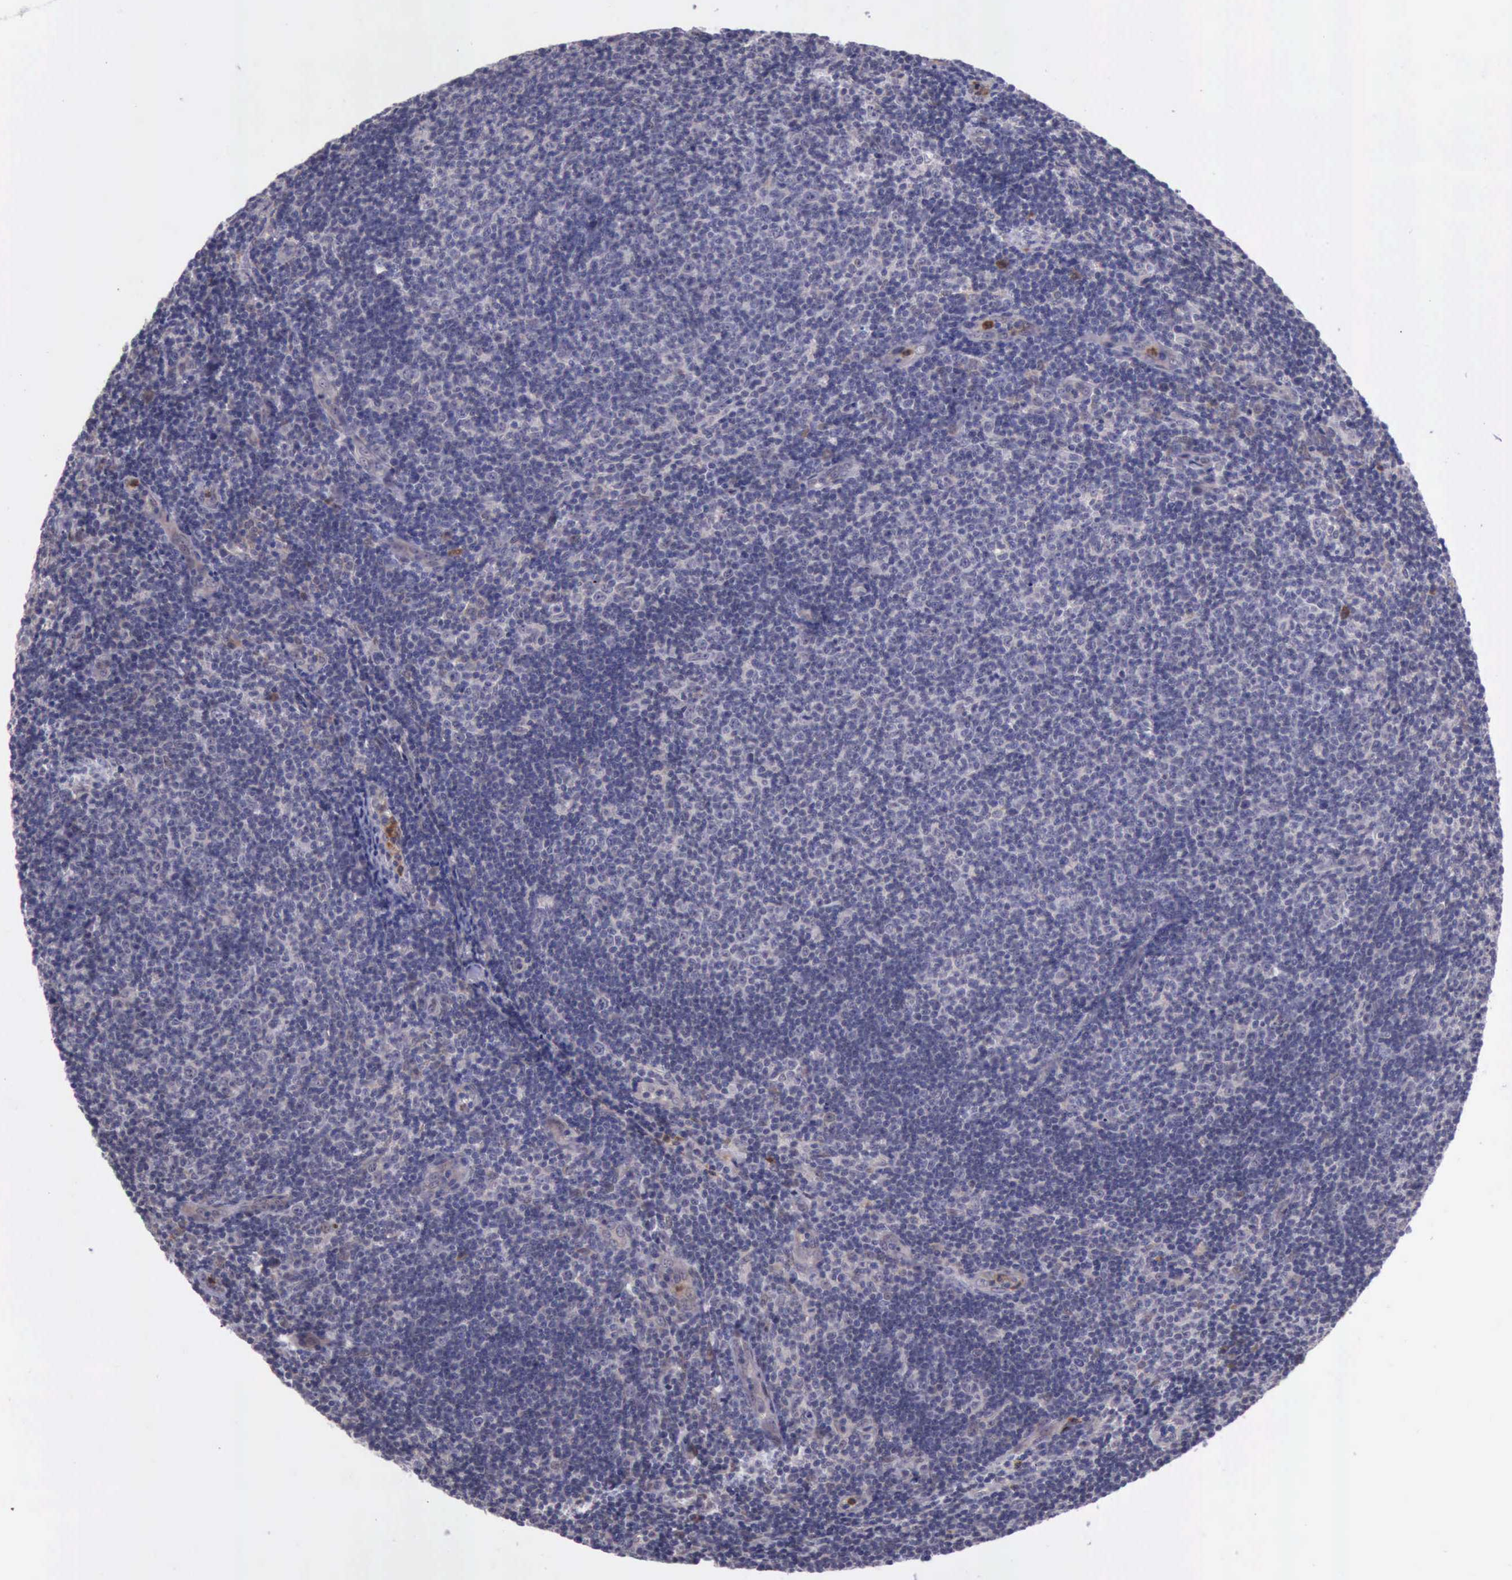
{"staining": {"intensity": "negative", "quantity": "none", "location": "none"}, "tissue": "lymphoma", "cell_type": "Tumor cells", "image_type": "cancer", "snomed": [{"axis": "morphology", "description": "Malignant lymphoma, non-Hodgkin's type, Low grade"}, {"axis": "topography", "description": "Lymph node"}], "caption": "There is no significant positivity in tumor cells of lymphoma. (Immunohistochemistry (ihc), brightfield microscopy, high magnification).", "gene": "PLEK2", "patient": {"sex": "male", "age": 49}}